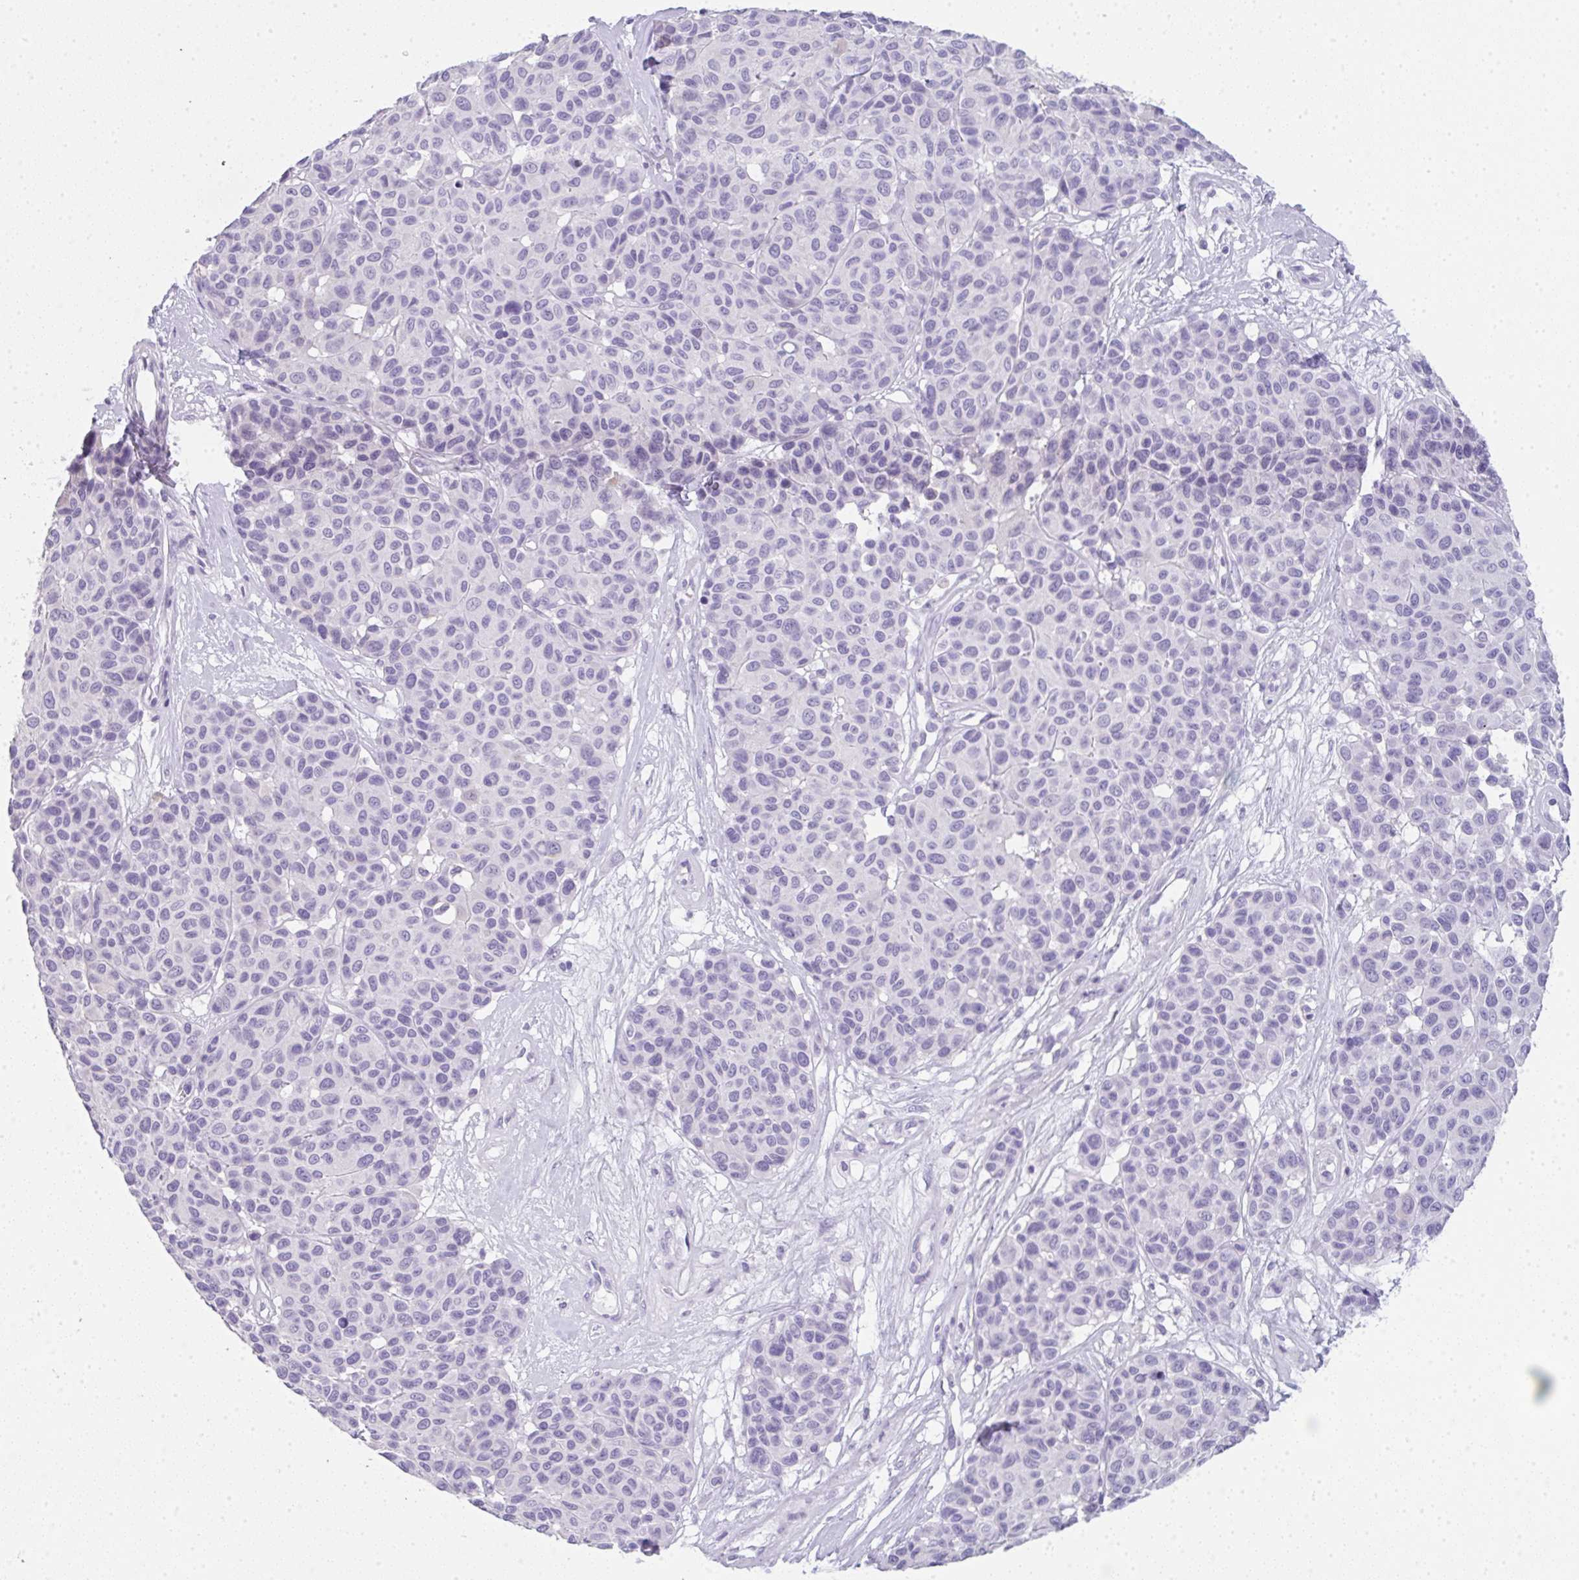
{"staining": {"intensity": "negative", "quantity": "none", "location": "none"}, "tissue": "melanoma", "cell_type": "Tumor cells", "image_type": "cancer", "snomed": [{"axis": "morphology", "description": "Malignant melanoma, NOS"}, {"axis": "topography", "description": "Skin"}], "caption": "This photomicrograph is of malignant melanoma stained with immunohistochemistry (IHC) to label a protein in brown with the nuclei are counter-stained blue. There is no positivity in tumor cells.", "gene": "LPAR4", "patient": {"sex": "female", "age": 66}}